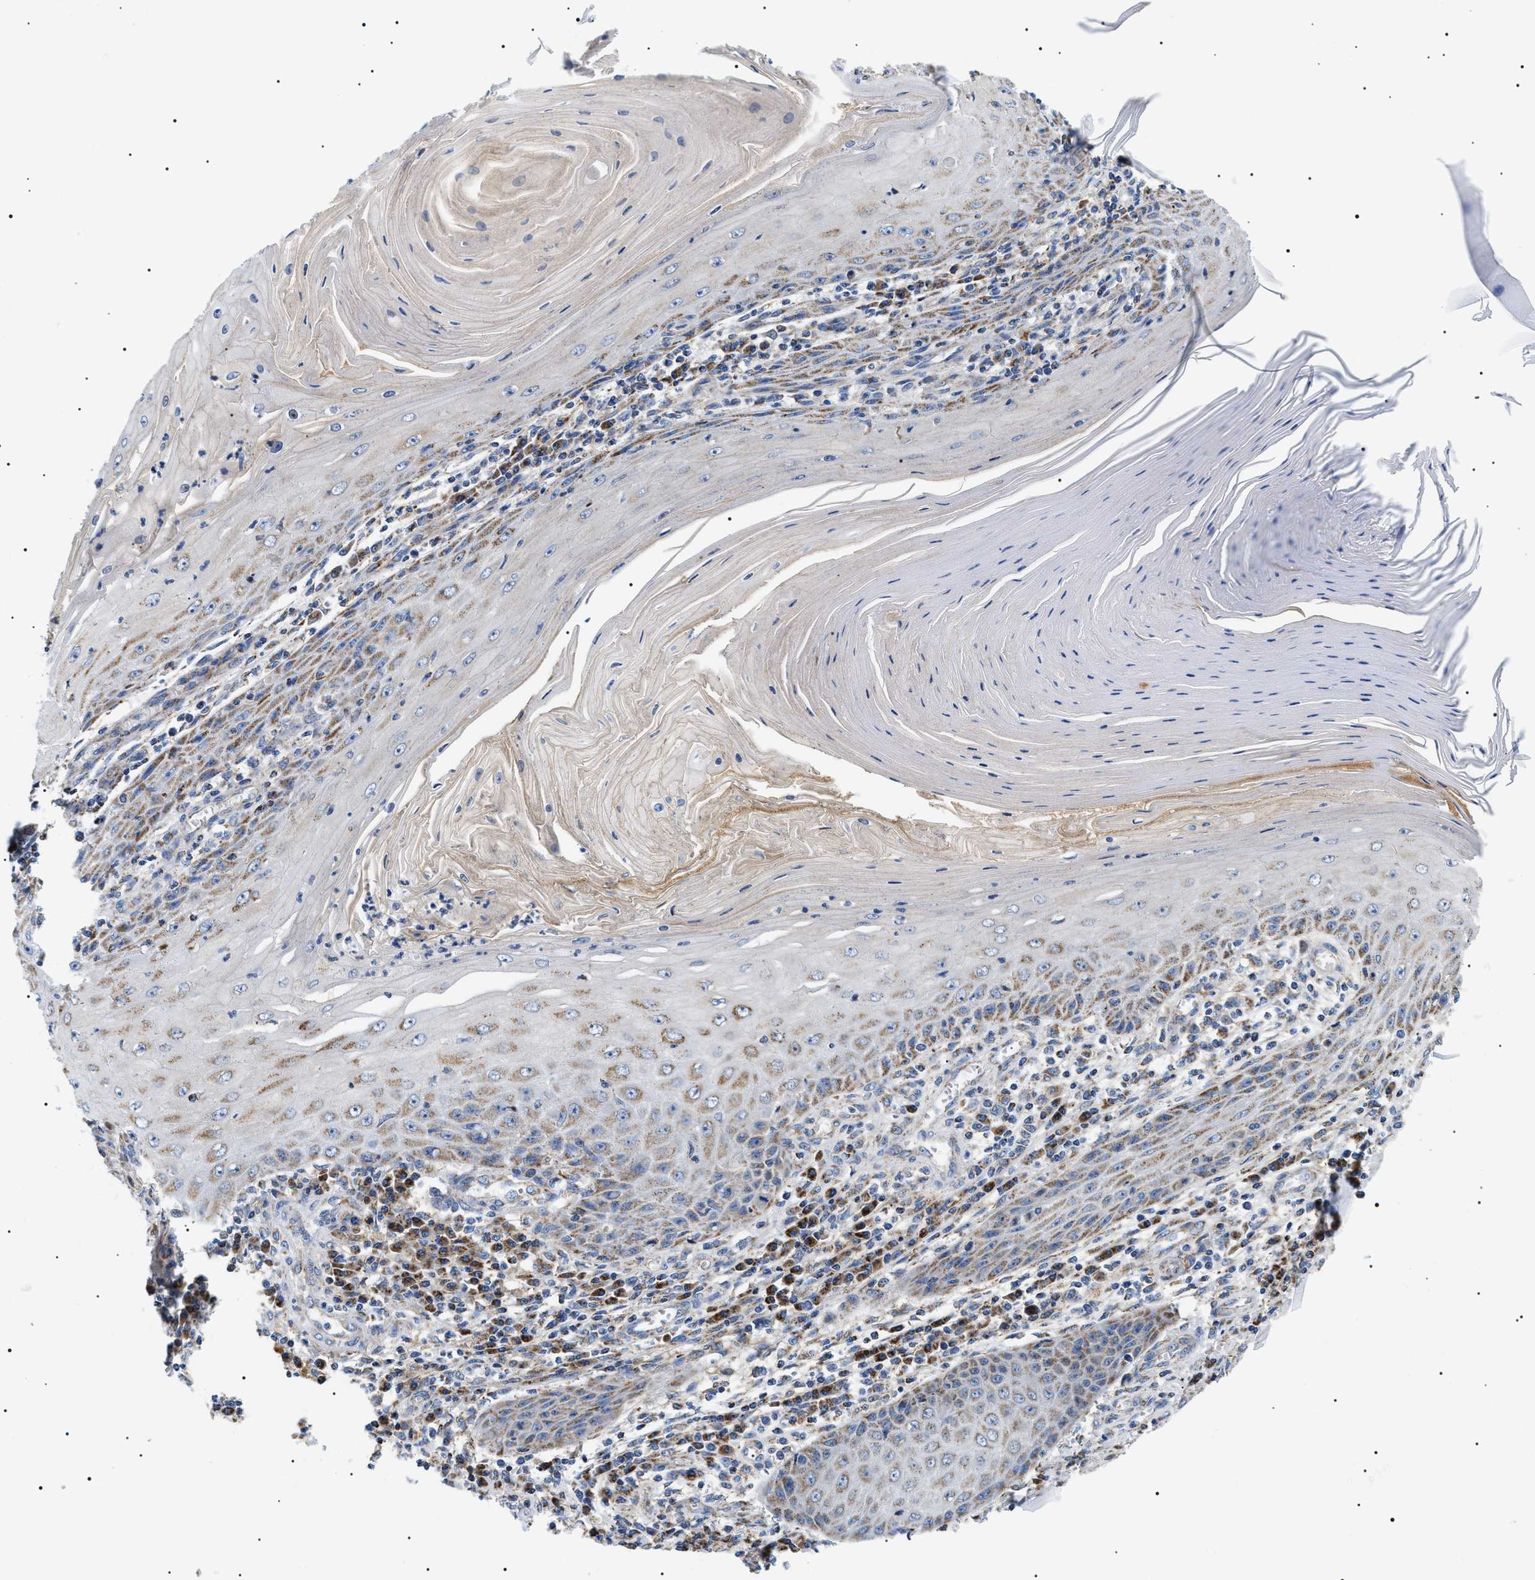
{"staining": {"intensity": "weak", "quantity": "25%-75%", "location": "cytoplasmic/membranous"}, "tissue": "skin cancer", "cell_type": "Tumor cells", "image_type": "cancer", "snomed": [{"axis": "morphology", "description": "Squamous cell carcinoma, NOS"}, {"axis": "topography", "description": "Skin"}], "caption": "Immunohistochemical staining of skin cancer (squamous cell carcinoma) exhibits weak cytoplasmic/membranous protein staining in about 25%-75% of tumor cells. The protein of interest is stained brown, and the nuclei are stained in blue (DAB (3,3'-diaminobenzidine) IHC with brightfield microscopy, high magnification).", "gene": "OXSM", "patient": {"sex": "female", "age": 73}}